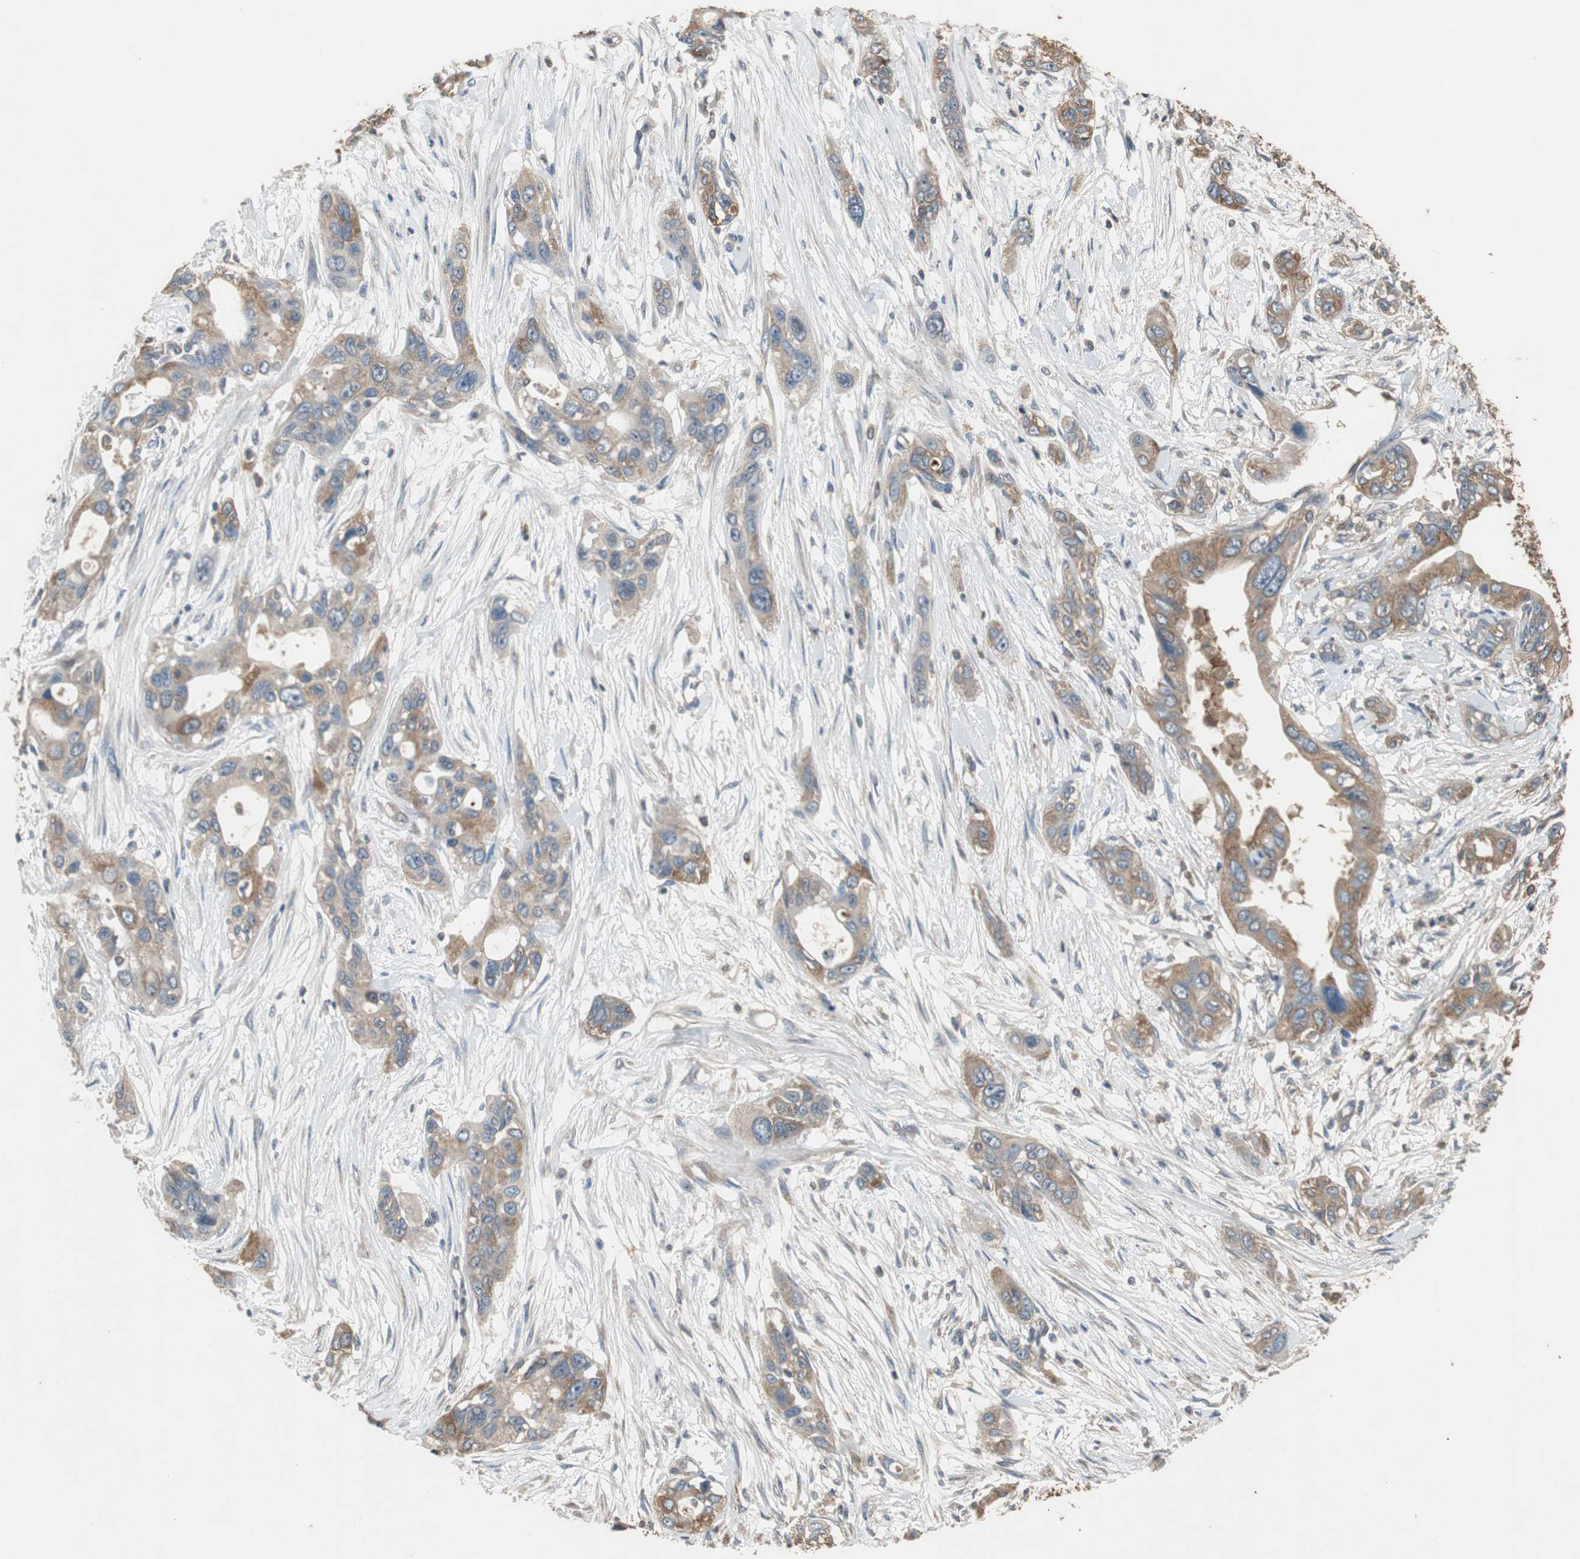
{"staining": {"intensity": "moderate", "quantity": ">75%", "location": "cytoplasmic/membranous"}, "tissue": "pancreatic cancer", "cell_type": "Tumor cells", "image_type": "cancer", "snomed": [{"axis": "morphology", "description": "Adenocarcinoma, NOS"}, {"axis": "topography", "description": "Pancreas"}], "caption": "The immunohistochemical stain highlights moderate cytoplasmic/membranous staining in tumor cells of pancreatic cancer tissue. Using DAB (3,3'-diaminobenzidine) (brown) and hematoxylin (blue) stains, captured at high magnification using brightfield microscopy.", "gene": "TNFRSF14", "patient": {"sex": "female", "age": 60}}